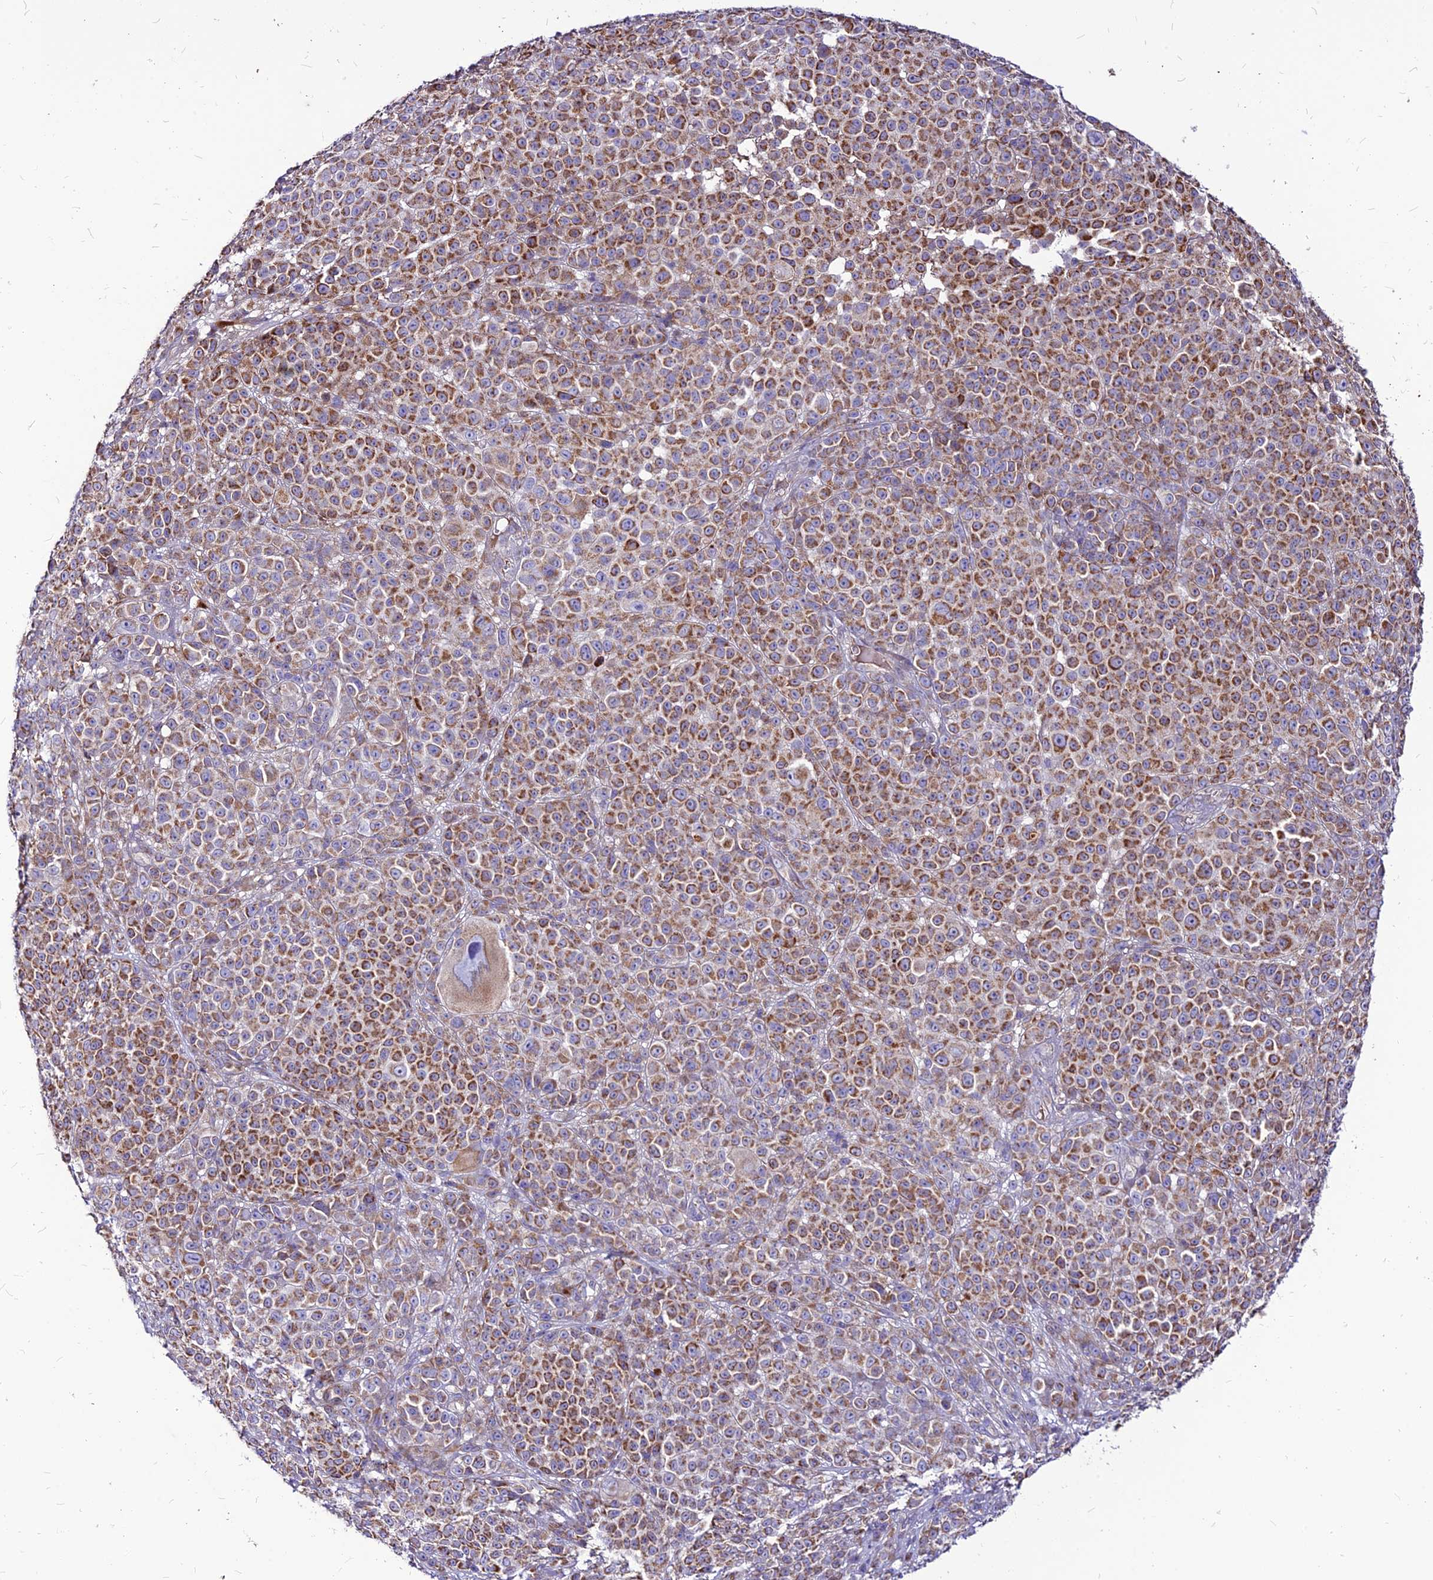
{"staining": {"intensity": "moderate", "quantity": ">75%", "location": "cytoplasmic/membranous"}, "tissue": "melanoma", "cell_type": "Tumor cells", "image_type": "cancer", "snomed": [{"axis": "morphology", "description": "Malignant melanoma, NOS"}, {"axis": "topography", "description": "Skin"}], "caption": "The histopathology image demonstrates a brown stain indicating the presence of a protein in the cytoplasmic/membranous of tumor cells in malignant melanoma.", "gene": "ECI1", "patient": {"sex": "female", "age": 94}}